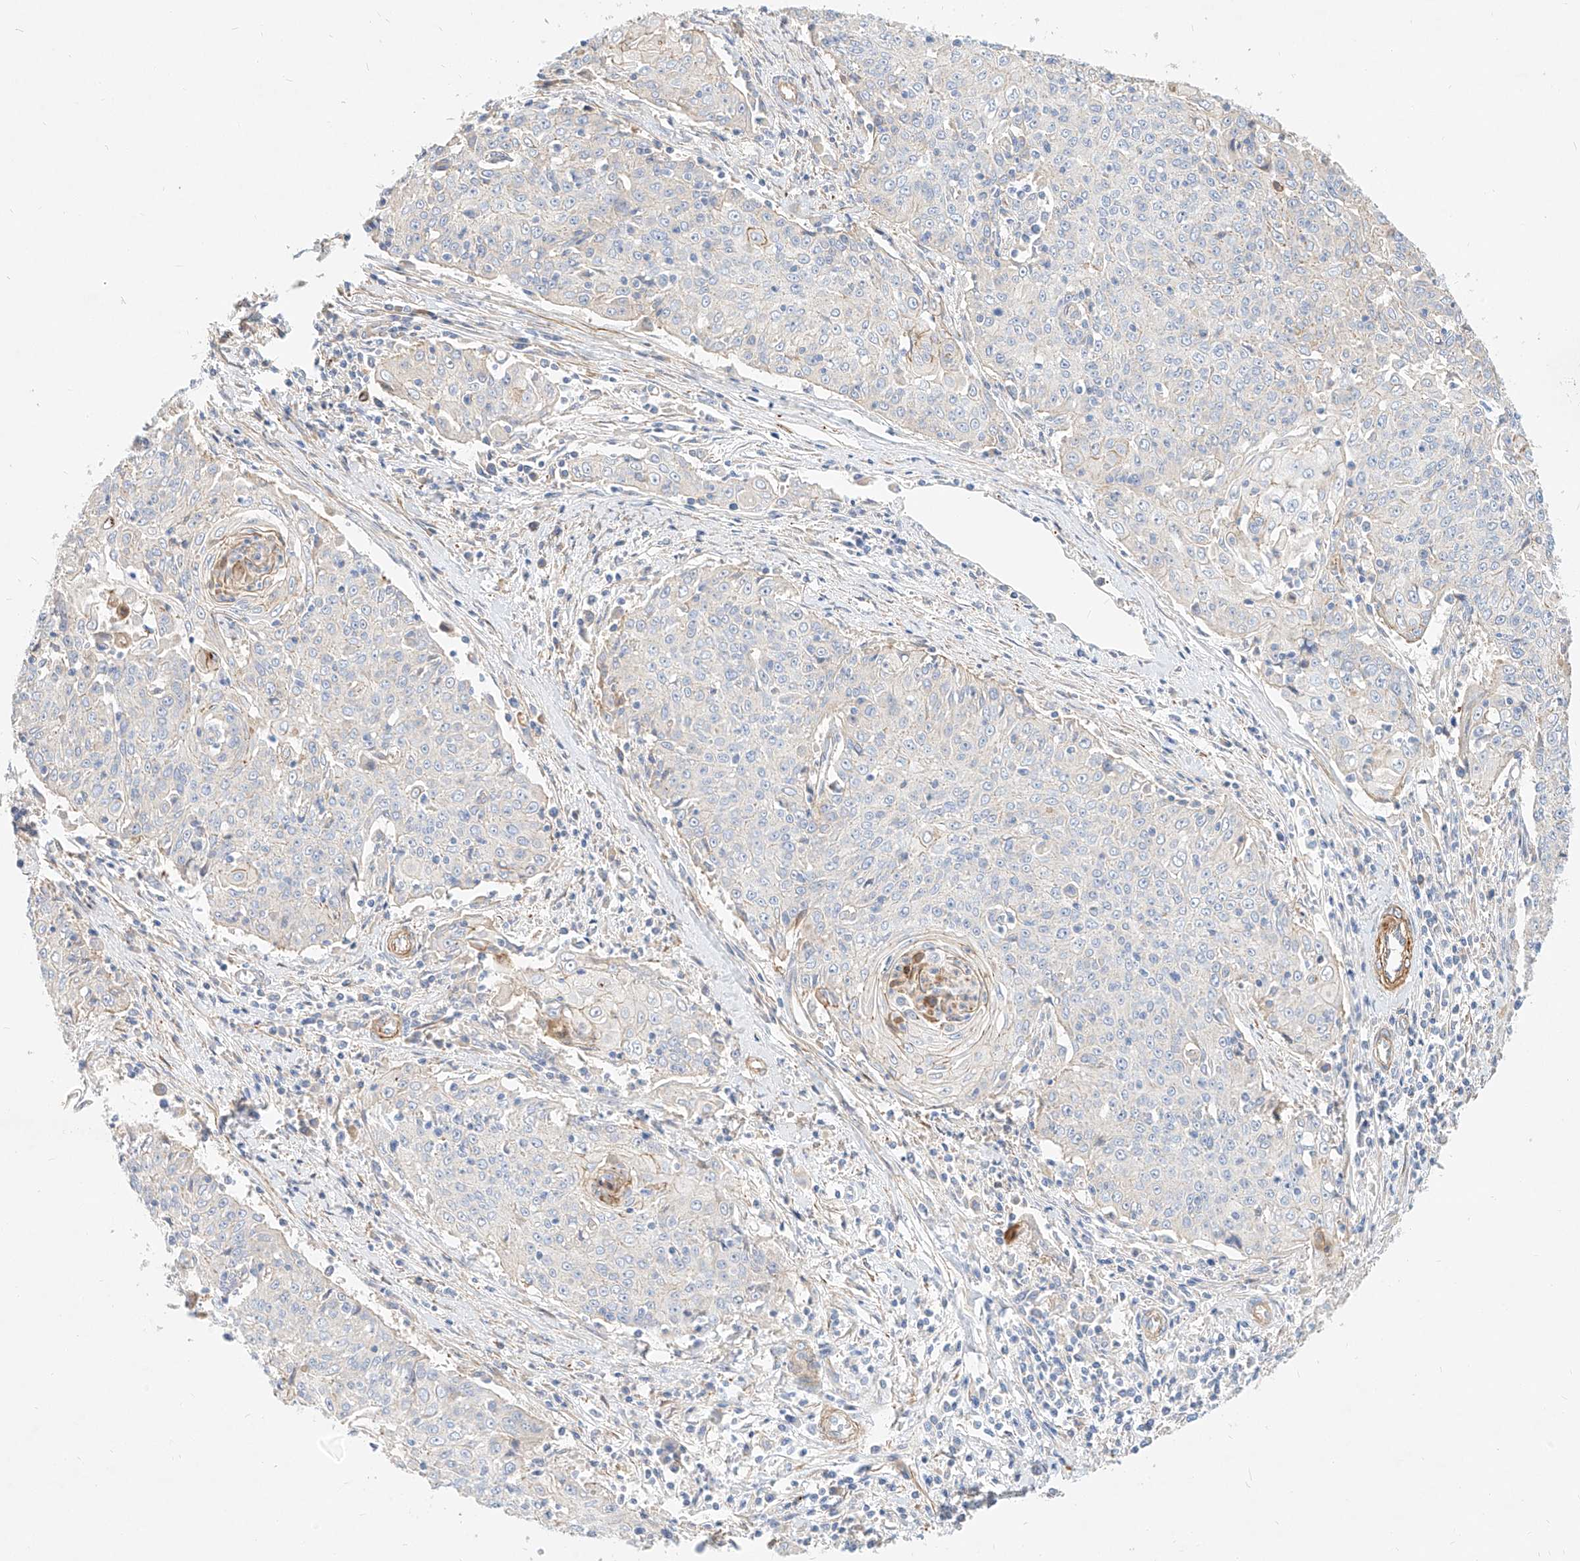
{"staining": {"intensity": "negative", "quantity": "none", "location": "none"}, "tissue": "cervical cancer", "cell_type": "Tumor cells", "image_type": "cancer", "snomed": [{"axis": "morphology", "description": "Squamous cell carcinoma, NOS"}, {"axis": "topography", "description": "Cervix"}], "caption": "A photomicrograph of squamous cell carcinoma (cervical) stained for a protein displays no brown staining in tumor cells.", "gene": "KCNH5", "patient": {"sex": "female", "age": 48}}